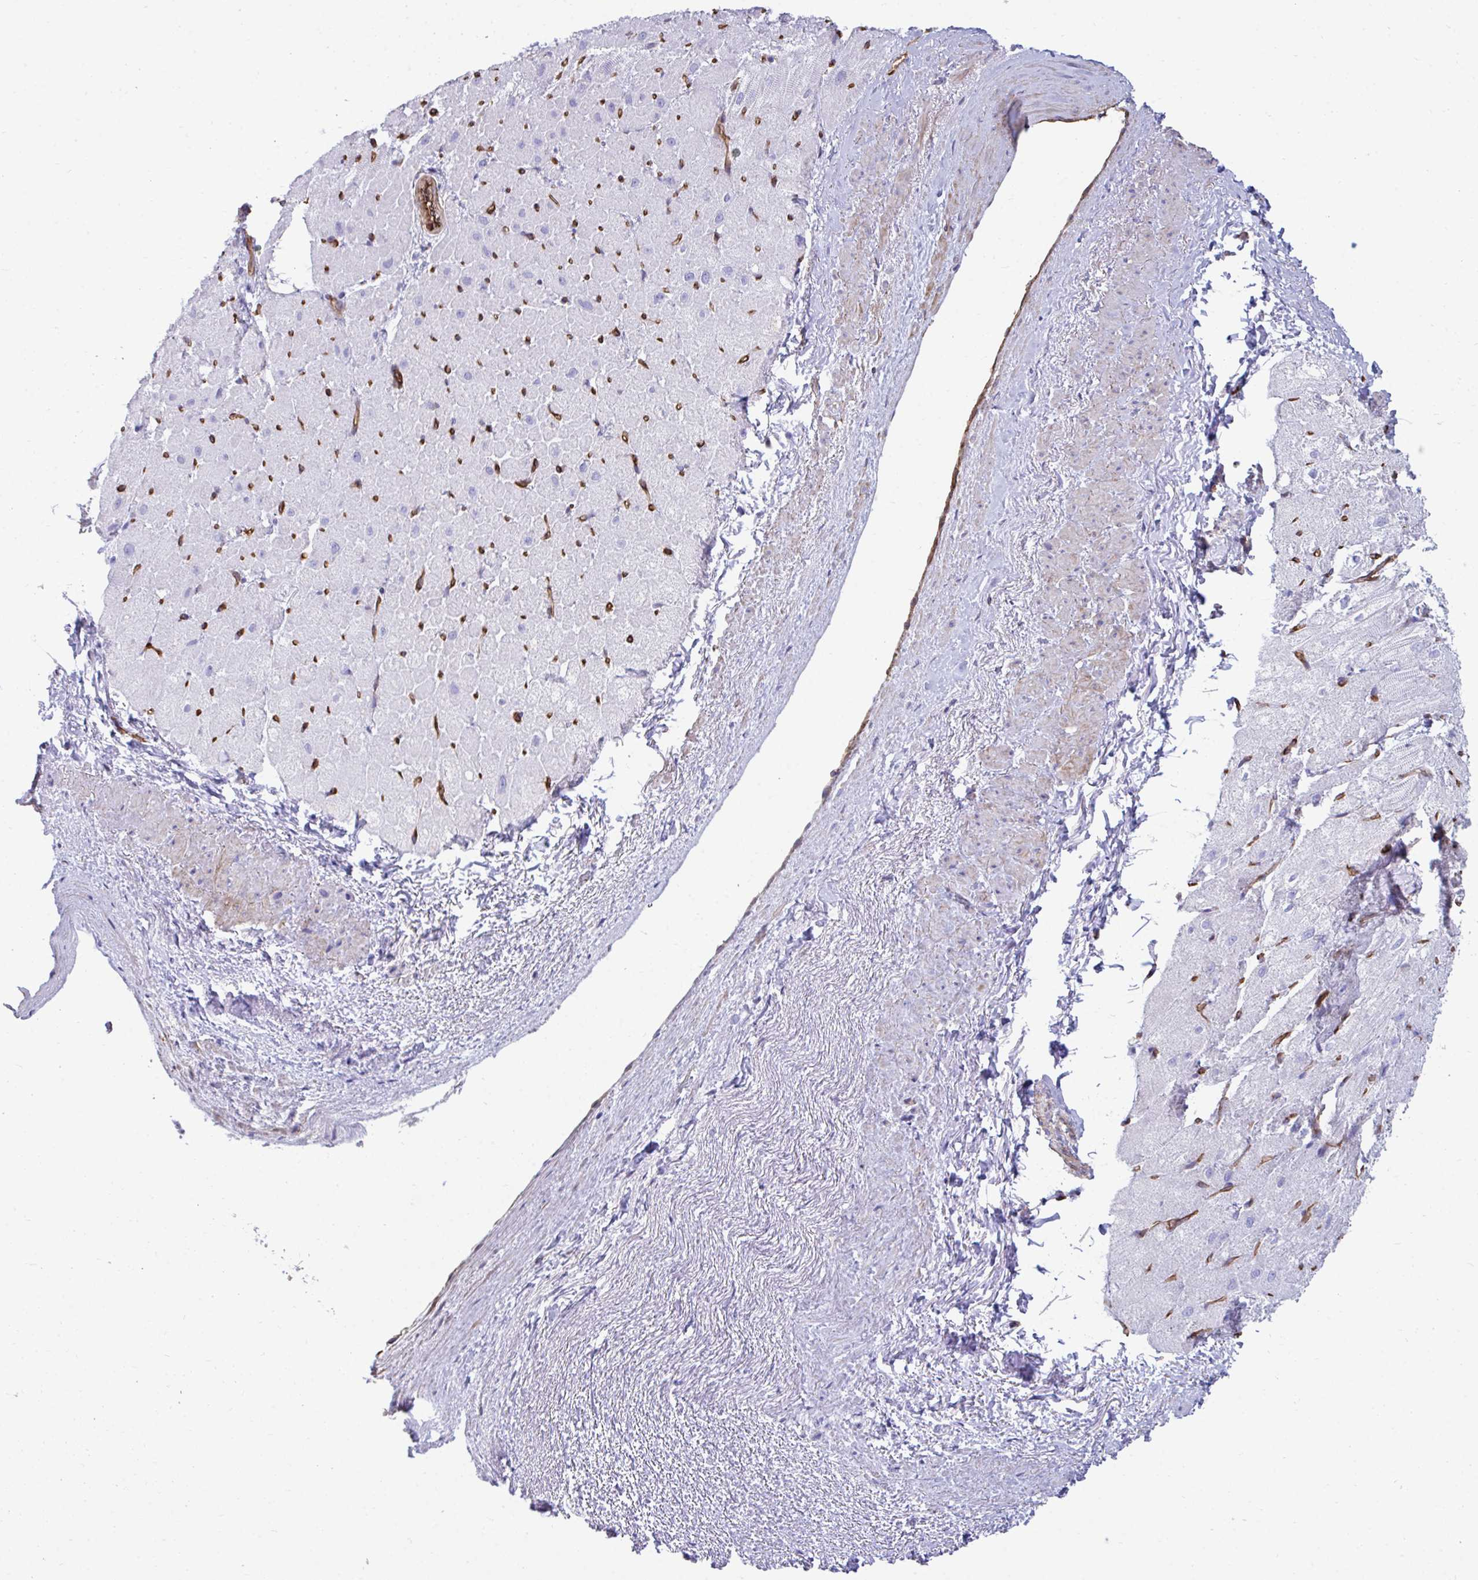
{"staining": {"intensity": "negative", "quantity": "none", "location": "none"}, "tissue": "heart muscle", "cell_type": "Cardiomyocytes", "image_type": "normal", "snomed": [{"axis": "morphology", "description": "Normal tissue, NOS"}, {"axis": "topography", "description": "Heart"}], "caption": "Human heart muscle stained for a protein using immunohistochemistry (IHC) exhibits no staining in cardiomyocytes.", "gene": "UBL3", "patient": {"sex": "male", "age": 62}}